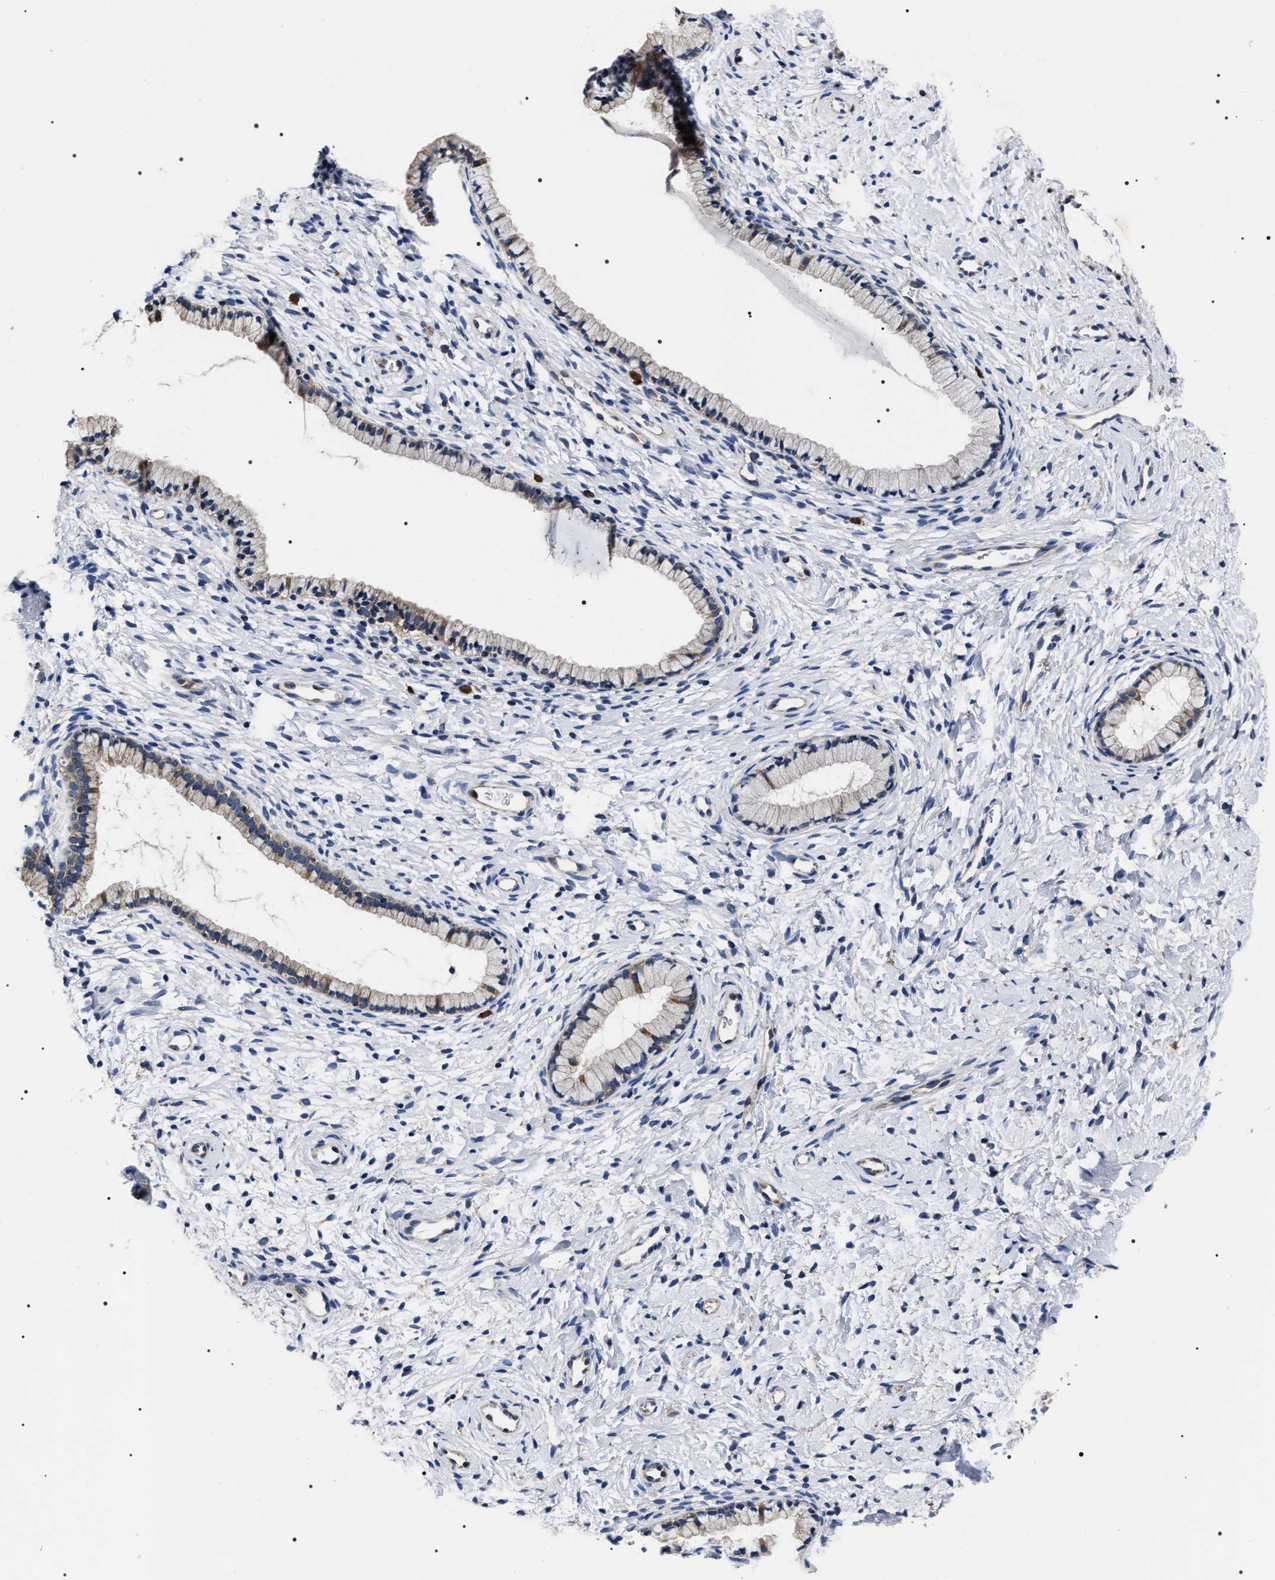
{"staining": {"intensity": "weak", "quantity": "<25%", "location": "cytoplasmic/membranous"}, "tissue": "cervix", "cell_type": "Glandular cells", "image_type": "normal", "snomed": [{"axis": "morphology", "description": "Normal tissue, NOS"}, {"axis": "topography", "description": "Cervix"}], "caption": "Immunohistochemistry of benign human cervix exhibits no positivity in glandular cells.", "gene": "MIS18A", "patient": {"sex": "female", "age": 72}}